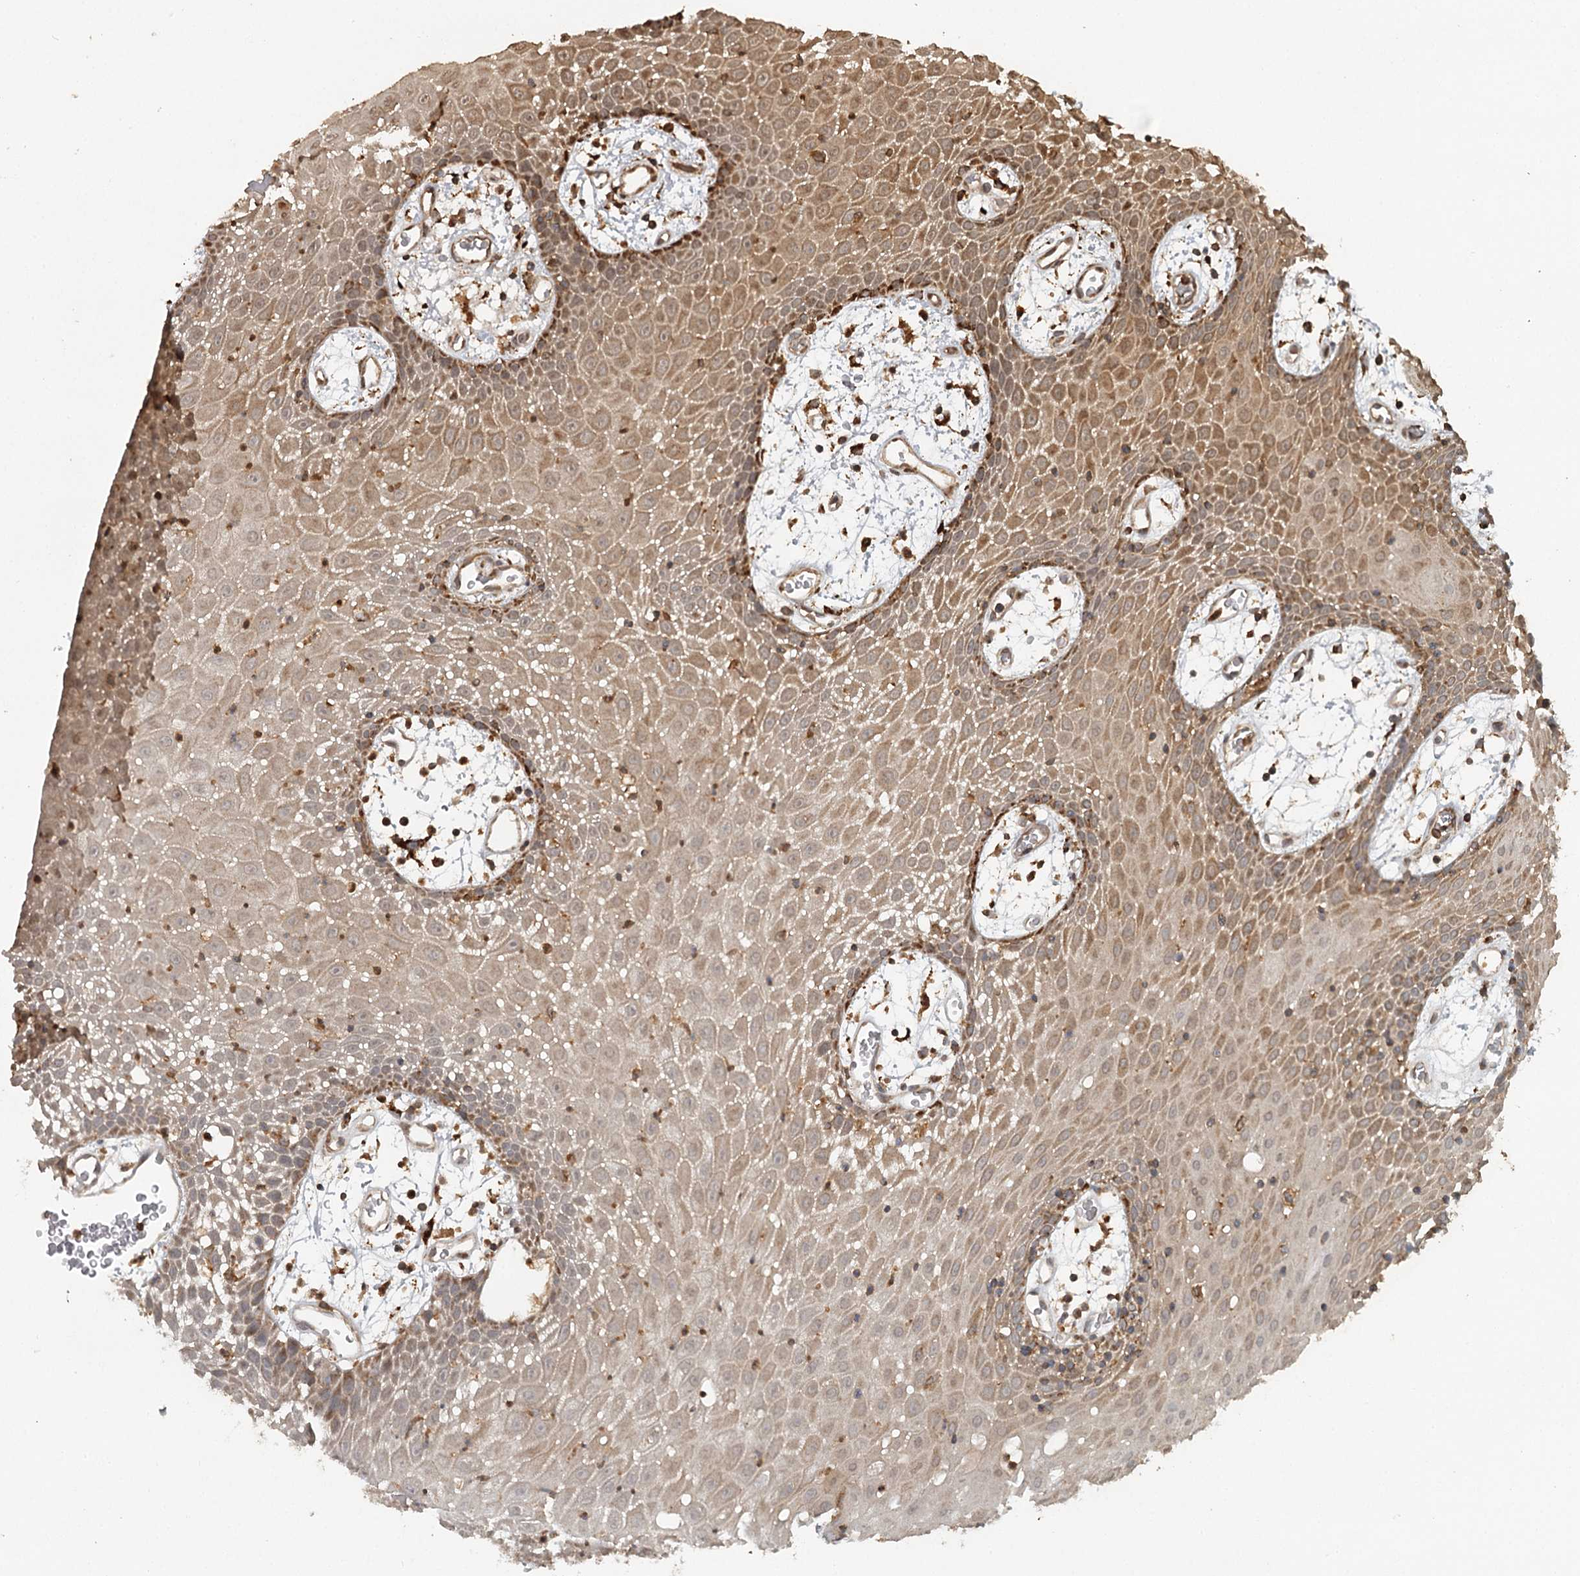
{"staining": {"intensity": "moderate", "quantity": ">75%", "location": "cytoplasmic/membranous"}, "tissue": "oral mucosa", "cell_type": "Squamous epithelial cells", "image_type": "normal", "snomed": [{"axis": "morphology", "description": "Normal tissue, NOS"}, {"axis": "topography", "description": "Skeletal muscle"}, {"axis": "topography", "description": "Oral tissue"}, {"axis": "topography", "description": "Salivary gland"}, {"axis": "topography", "description": "Peripheral nerve tissue"}], "caption": "Oral mucosa stained for a protein (brown) shows moderate cytoplasmic/membranous positive positivity in about >75% of squamous epithelial cells.", "gene": "FAXC", "patient": {"sex": "male", "age": 54}}